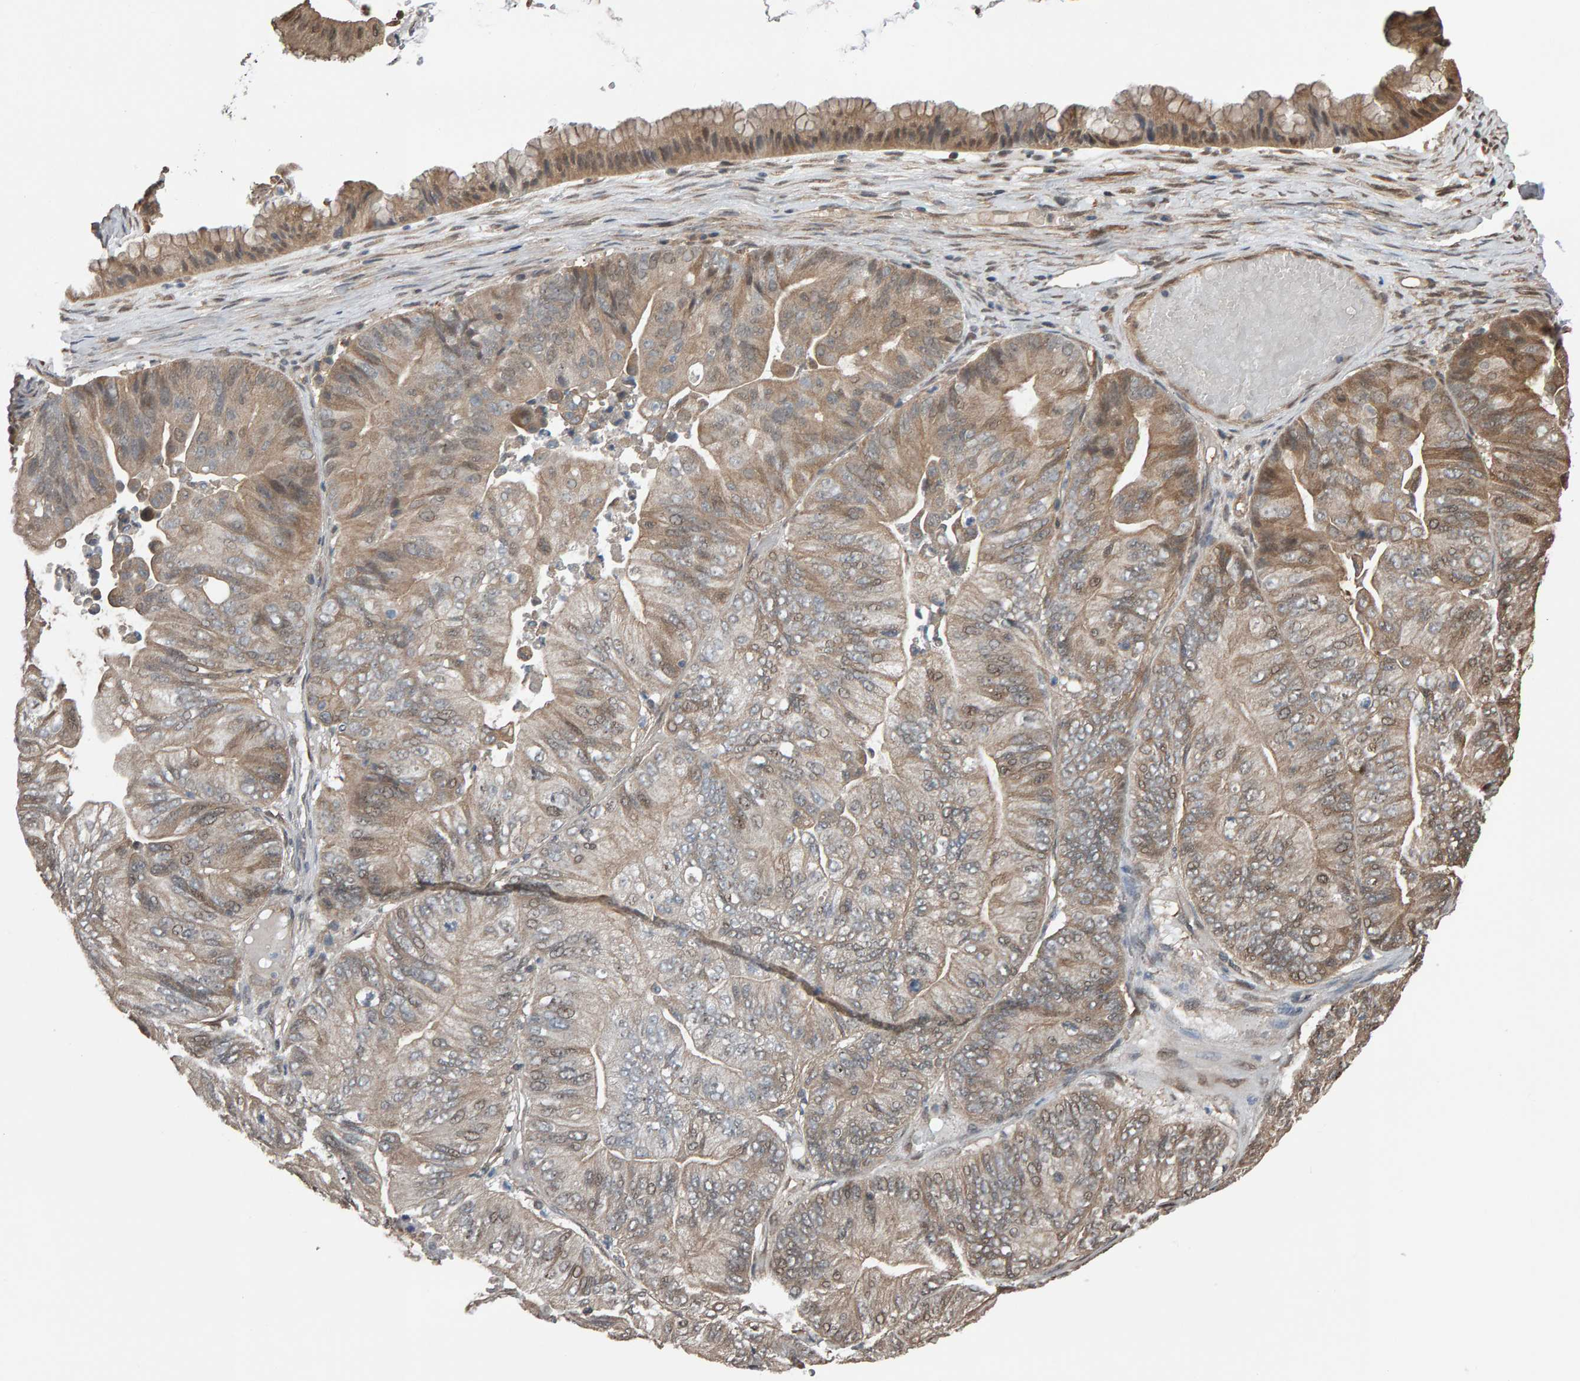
{"staining": {"intensity": "weak", "quantity": "25%-75%", "location": "cytoplasmic/membranous"}, "tissue": "ovarian cancer", "cell_type": "Tumor cells", "image_type": "cancer", "snomed": [{"axis": "morphology", "description": "Cystadenocarcinoma, mucinous, NOS"}, {"axis": "topography", "description": "Ovary"}], "caption": "This image displays immunohistochemistry staining of human ovarian mucinous cystadenocarcinoma, with low weak cytoplasmic/membranous expression in approximately 25%-75% of tumor cells.", "gene": "COASY", "patient": {"sex": "female", "age": 61}}